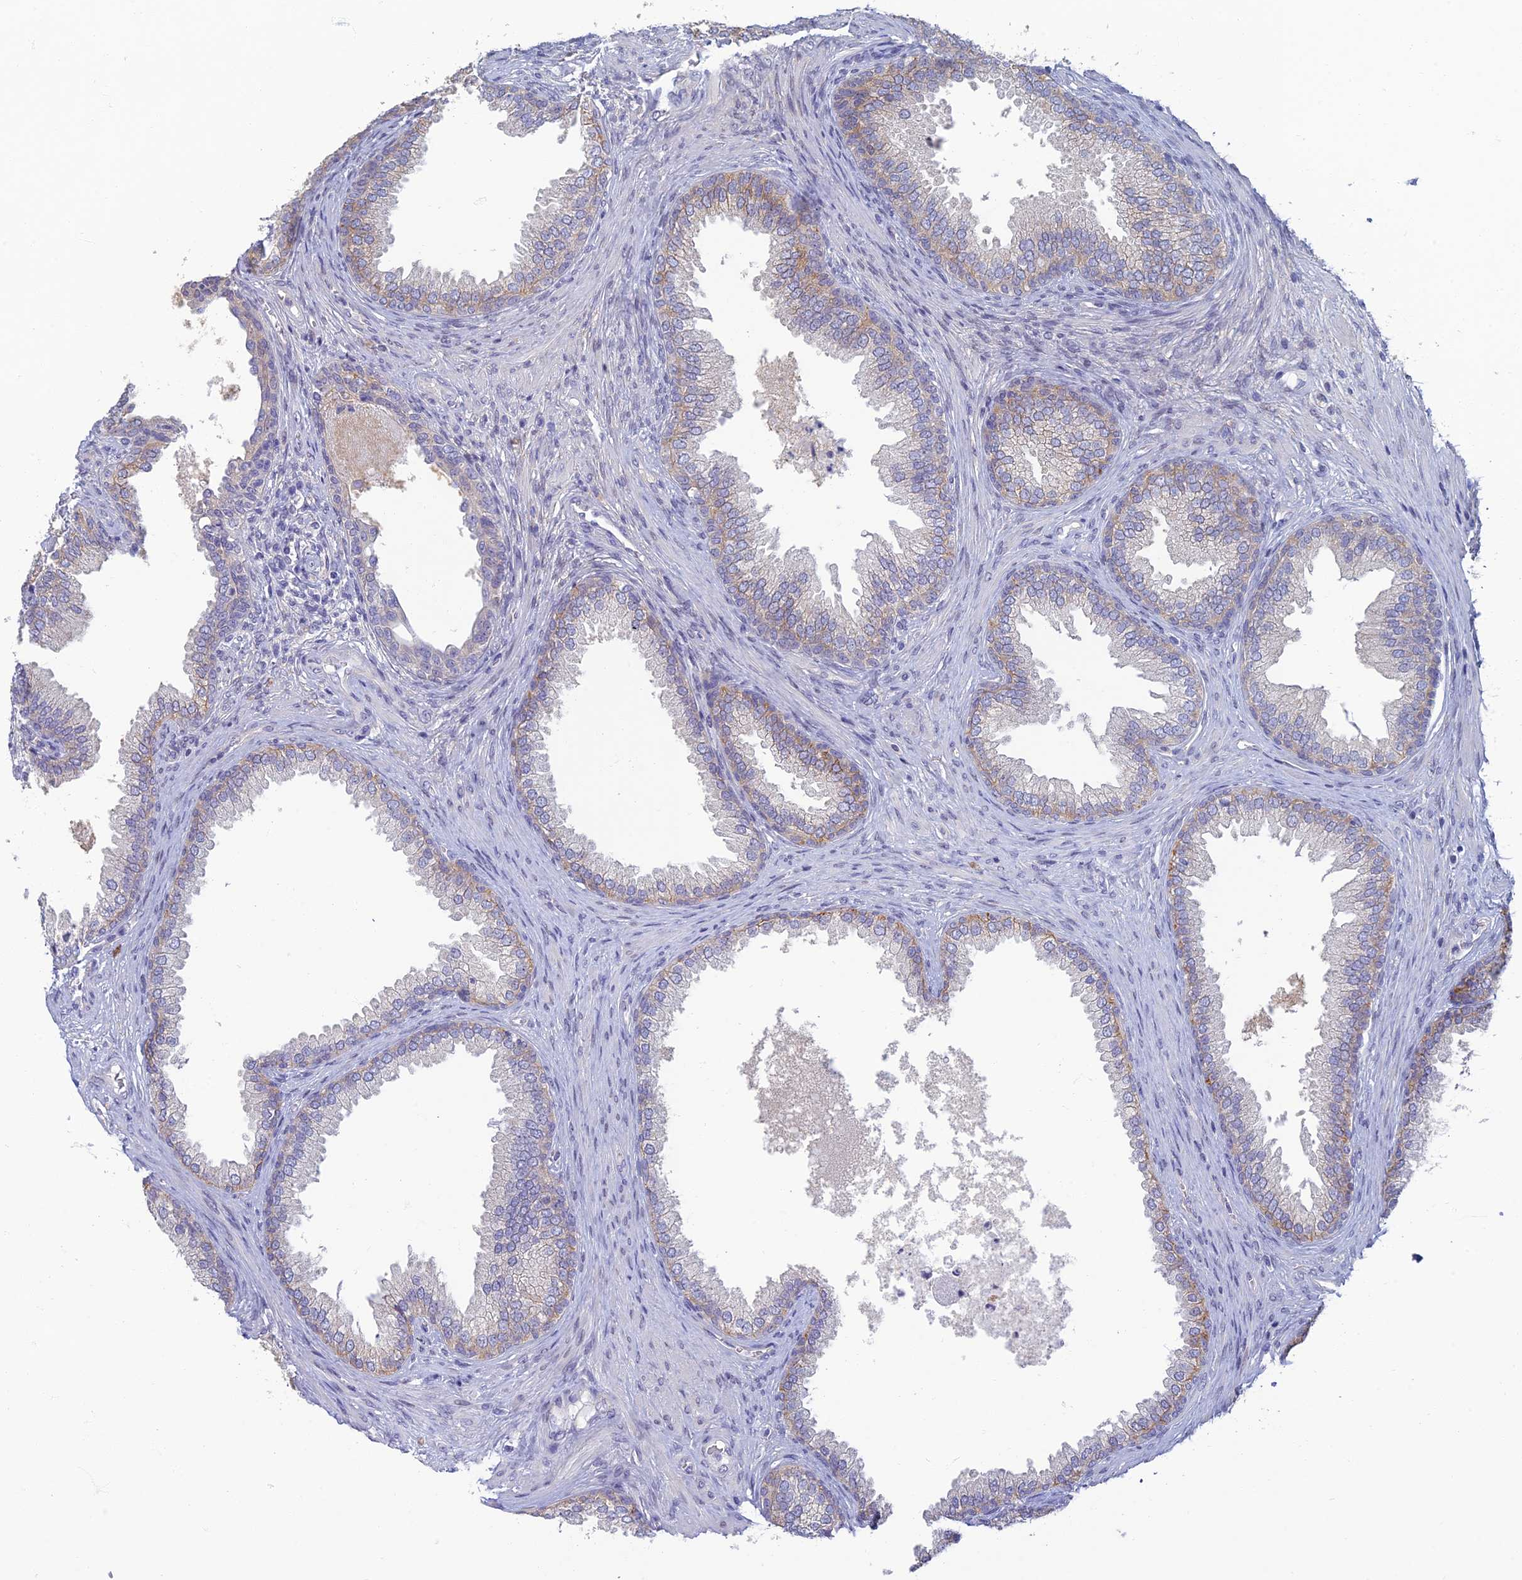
{"staining": {"intensity": "weak", "quantity": "<25%", "location": "cytoplasmic/membranous"}, "tissue": "prostate", "cell_type": "Glandular cells", "image_type": "normal", "snomed": [{"axis": "morphology", "description": "Normal tissue, NOS"}, {"axis": "topography", "description": "Prostate"}], "caption": "Glandular cells show no significant protein positivity in benign prostate. (DAB (3,3'-diaminobenzidine) IHC visualized using brightfield microscopy, high magnification).", "gene": "NEURL1", "patient": {"sex": "male", "age": 76}}